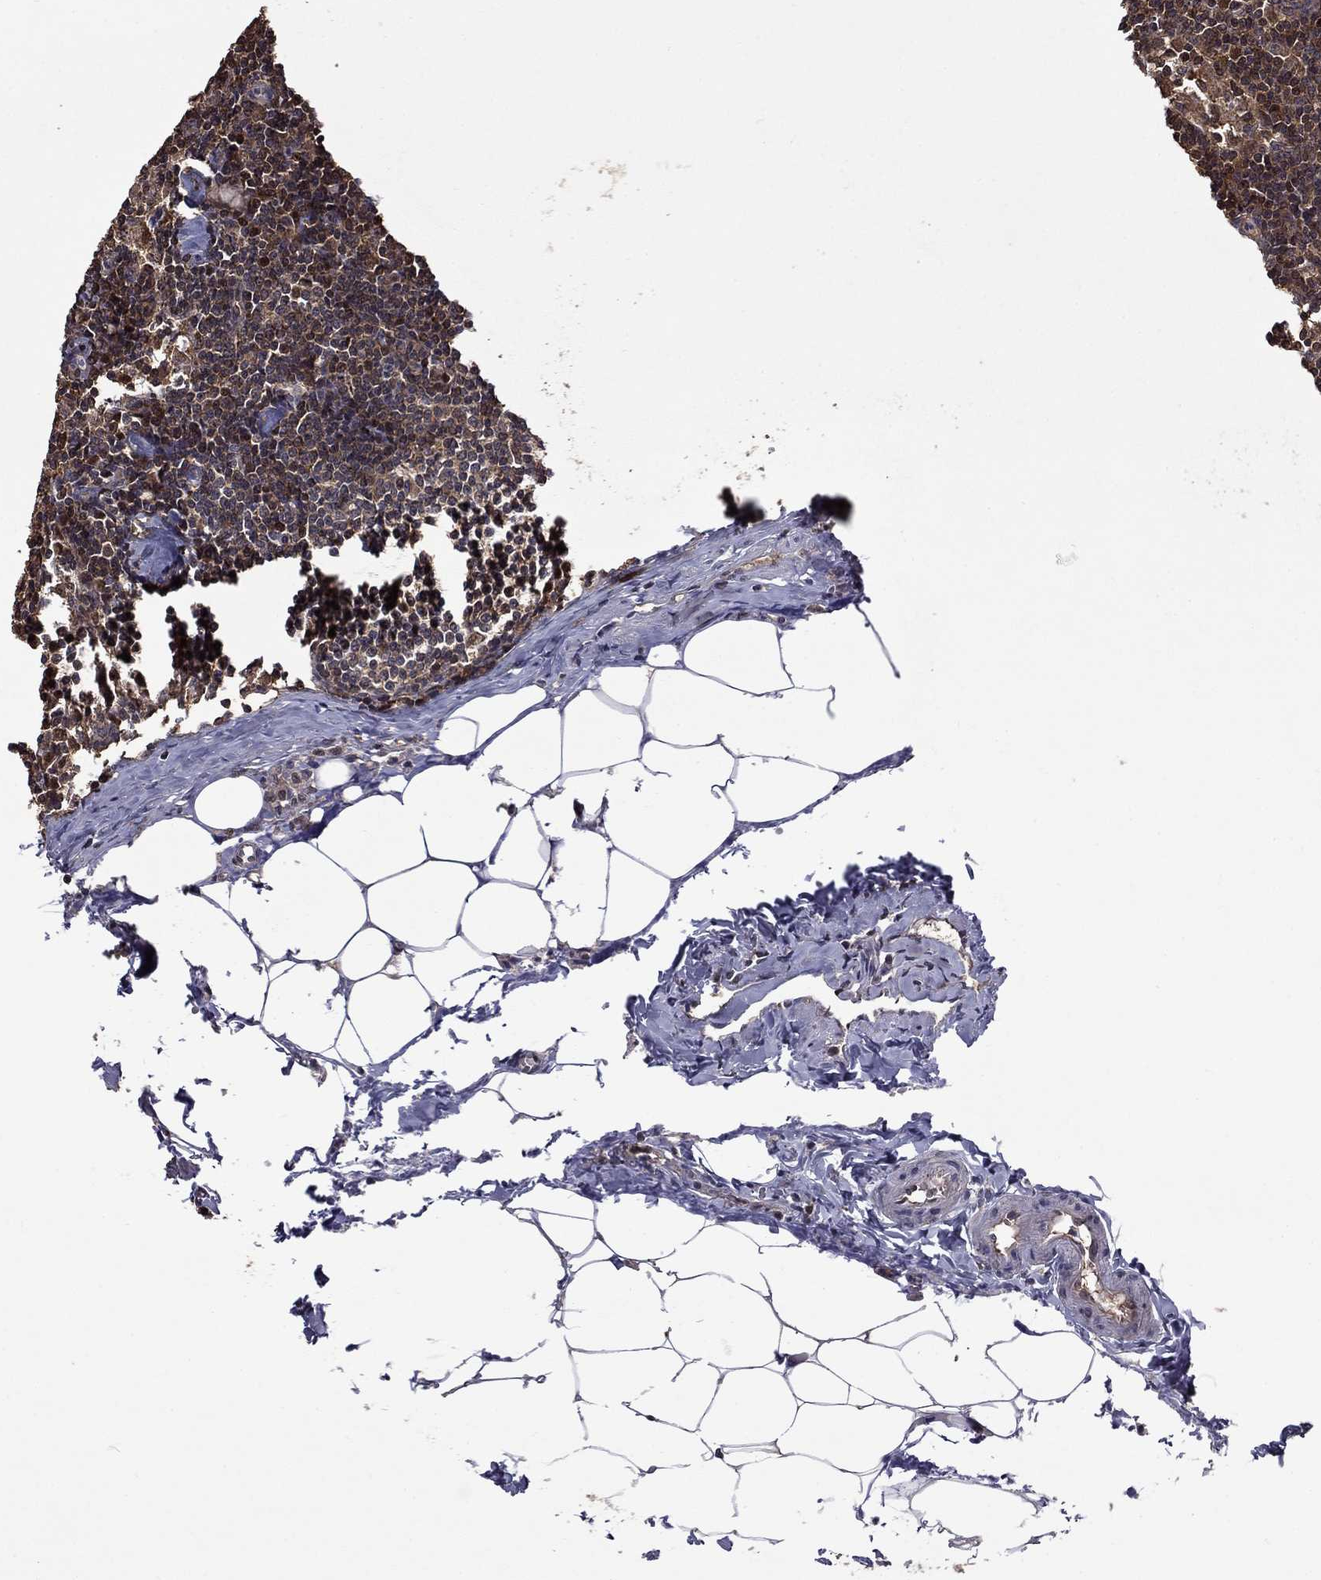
{"staining": {"intensity": "moderate", "quantity": ">75%", "location": "cytoplasmic/membranous"}, "tissue": "lymph node", "cell_type": "Non-germinal center cells", "image_type": "normal", "snomed": [{"axis": "morphology", "description": "Normal tissue, NOS"}, {"axis": "topography", "description": "Lymph node"}], "caption": "Lymph node stained with immunohistochemistry demonstrates moderate cytoplasmic/membranous staining in about >75% of non-germinal center cells.", "gene": "APPBP2", "patient": {"sex": "female", "age": 51}}